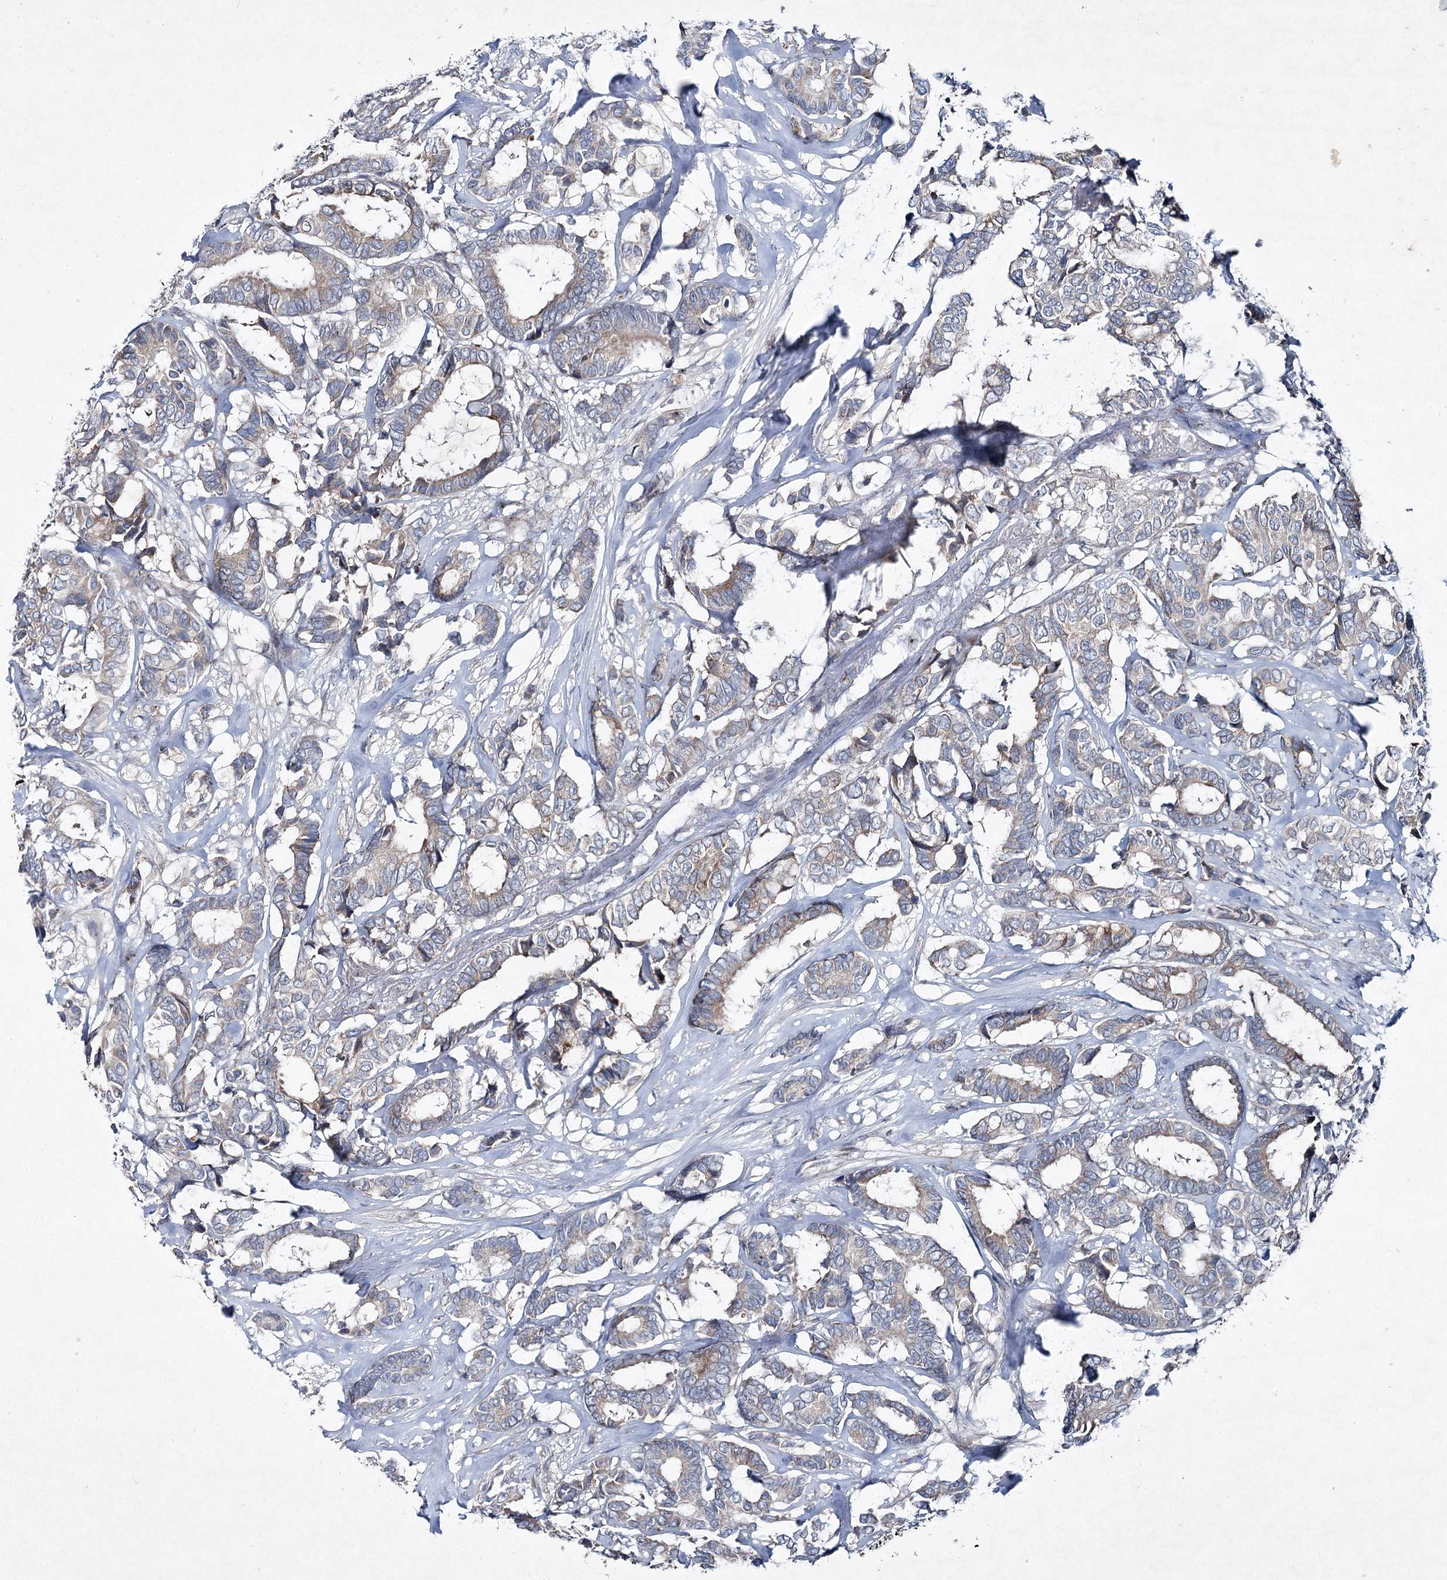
{"staining": {"intensity": "weak", "quantity": "25%-75%", "location": "cytoplasmic/membranous"}, "tissue": "breast cancer", "cell_type": "Tumor cells", "image_type": "cancer", "snomed": [{"axis": "morphology", "description": "Duct carcinoma"}, {"axis": "topography", "description": "Breast"}], "caption": "A micrograph showing weak cytoplasmic/membranous staining in about 25%-75% of tumor cells in breast cancer, as visualized by brown immunohistochemical staining.", "gene": "PLA2G12A", "patient": {"sex": "female", "age": 87}}